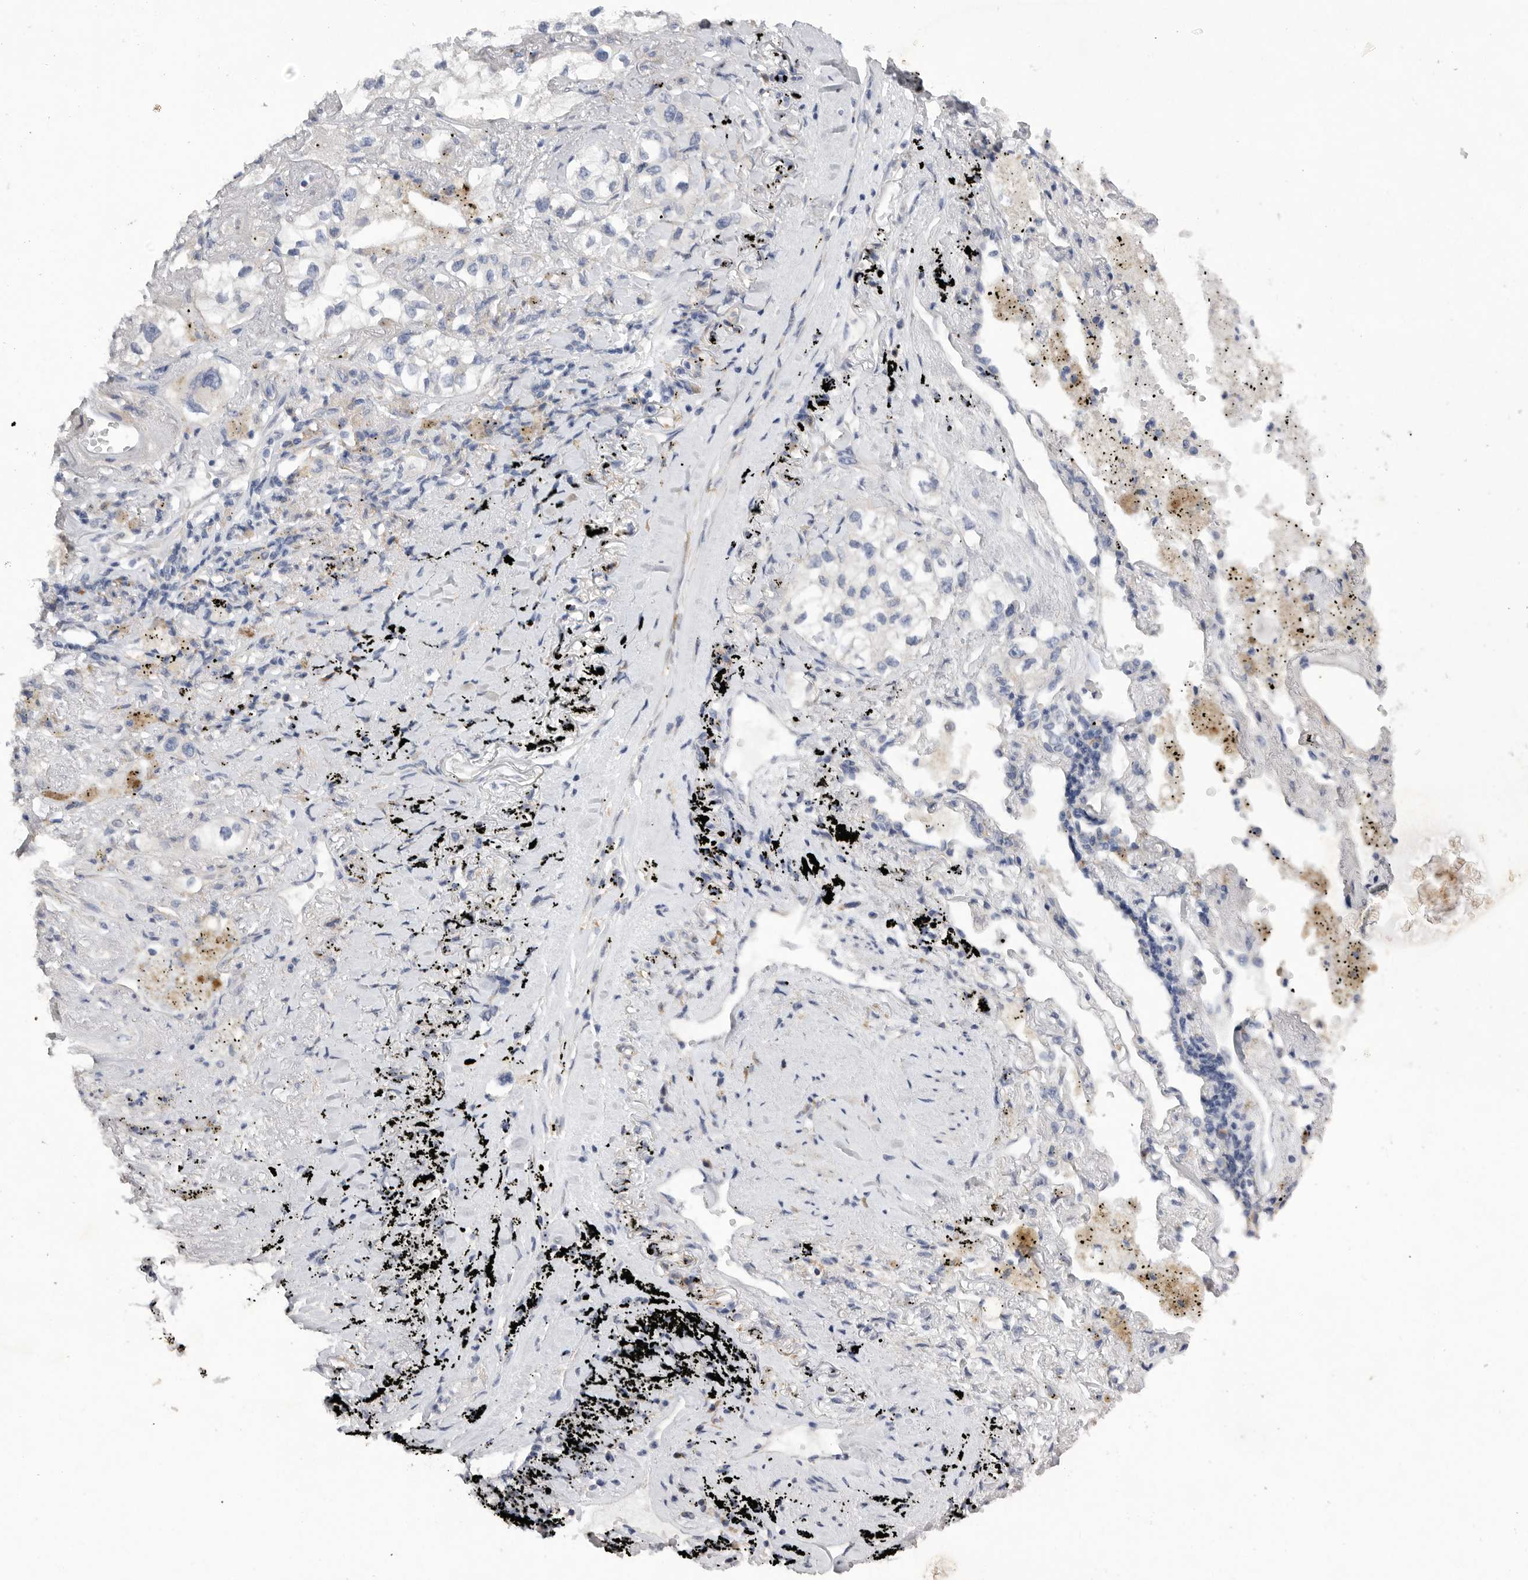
{"staining": {"intensity": "negative", "quantity": "none", "location": "none"}, "tissue": "lung cancer", "cell_type": "Tumor cells", "image_type": "cancer", "snomed": [{"axis": "morphology", "description": "Adenocarcinoma, NOS"}, {"axis": "topography", "description": "Lung"}], "caption": "High power microscopy photomicrograph of an immunohistochemistry micrograph of lung adenocarcinoma, revealing no significant expression in tumor cells. (IHC, brightfield microscopy, high magnification).", "gene": "EDEM3", "patient": {"sex": "male", "age": 63}}